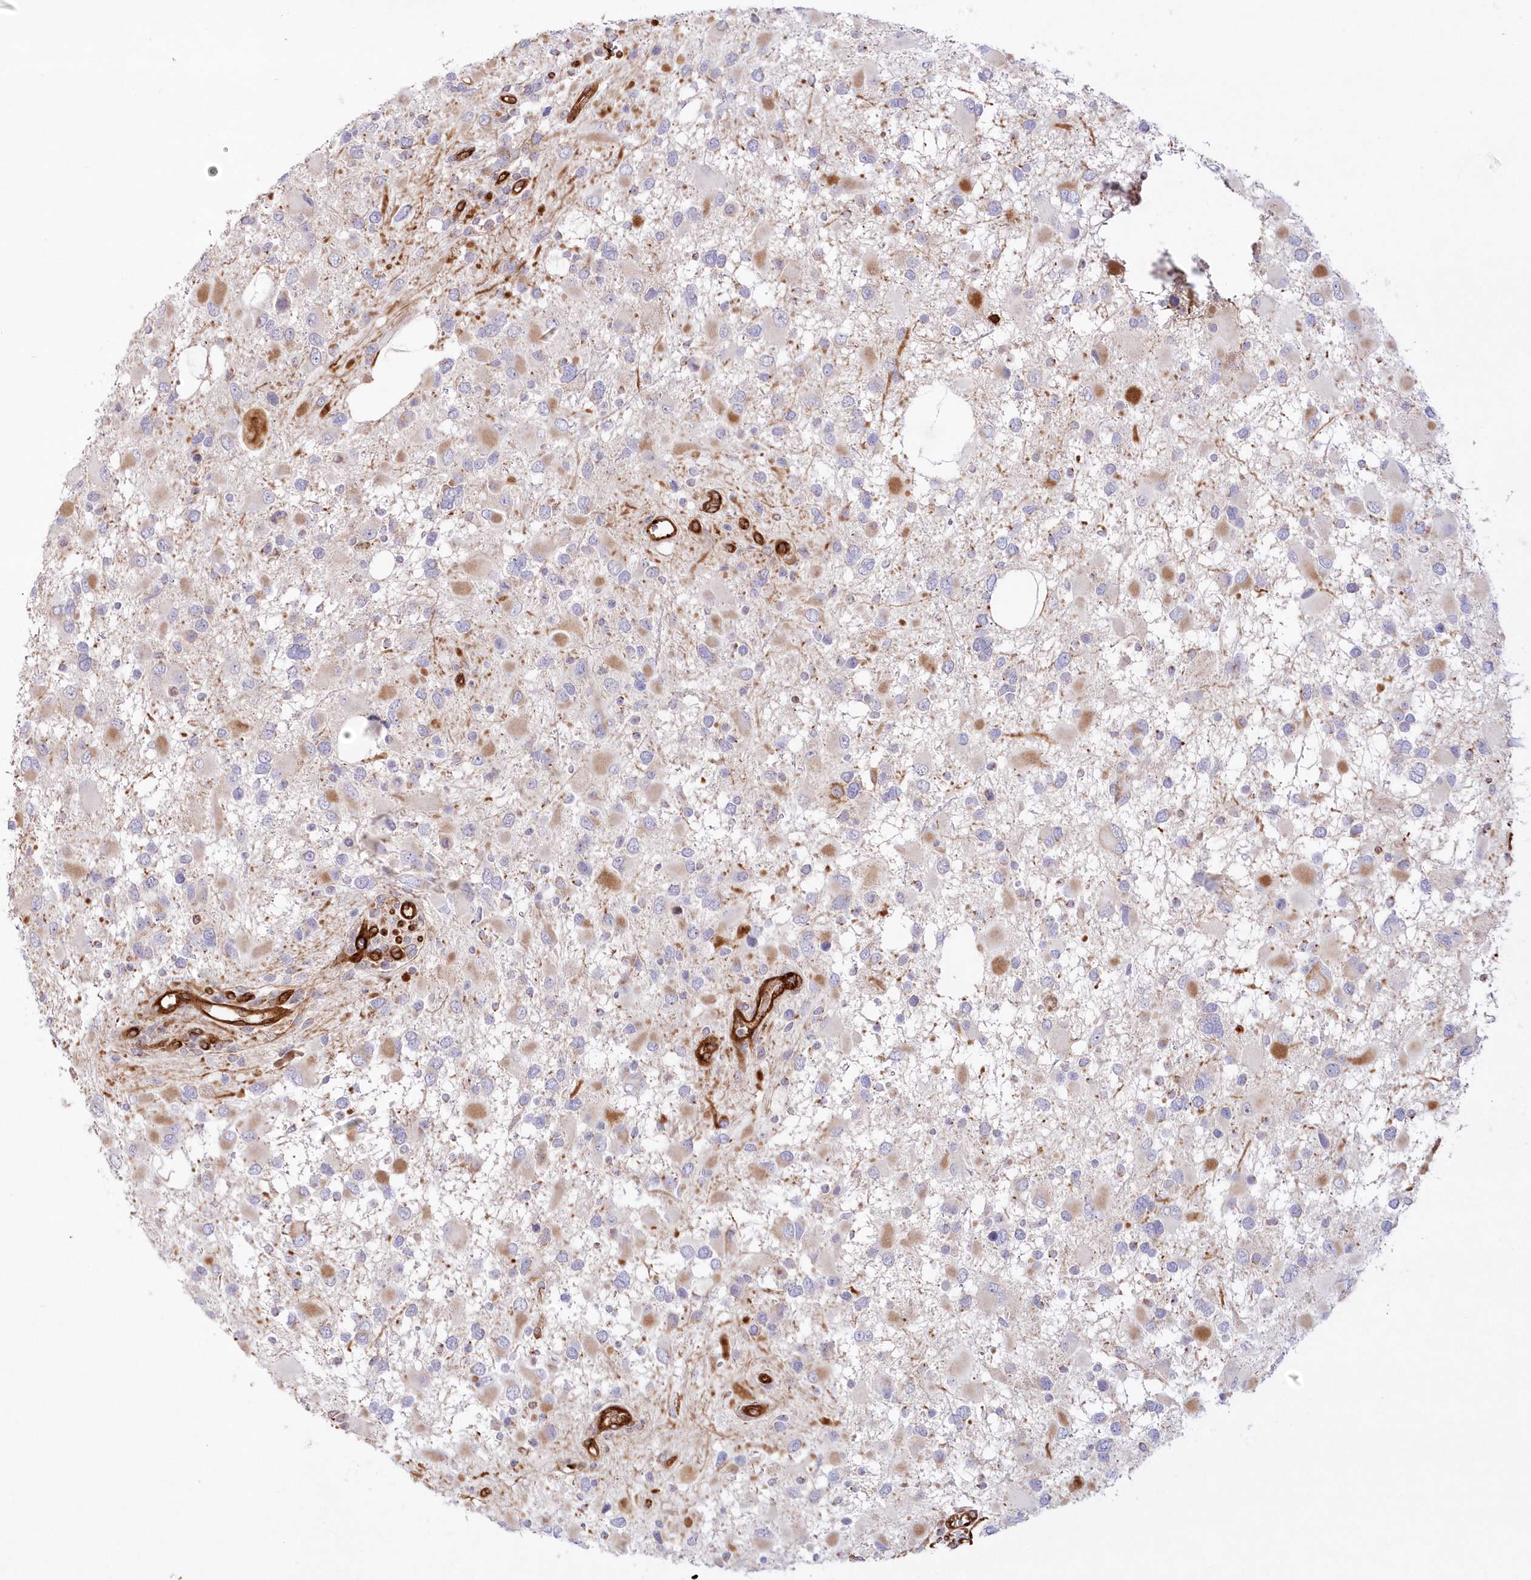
{"staining": {"intensity": "negative", "quantity": "none", "location": "none"}, "tissue": "glioma", "cell_type": "Tumor cells", "image_type": "cancer", "snomed": [{"axis": "morphology", "description": "Glioma, malignant, High grade"}, {"axis": "topography", "description": "Brain"}], "caption": "A high-resolution histopathology image shows IHC staining of malignant high-grade glioma, which exhibits no significant staining in tumor cells. The staining is performed using DAB (3,3'-diaminobenzidine) brown chromogen with nuclei counter-stained in using hematoxylin.", "gene": "AFAP1L2", "patient": {"sex": "male", "age": 53}}